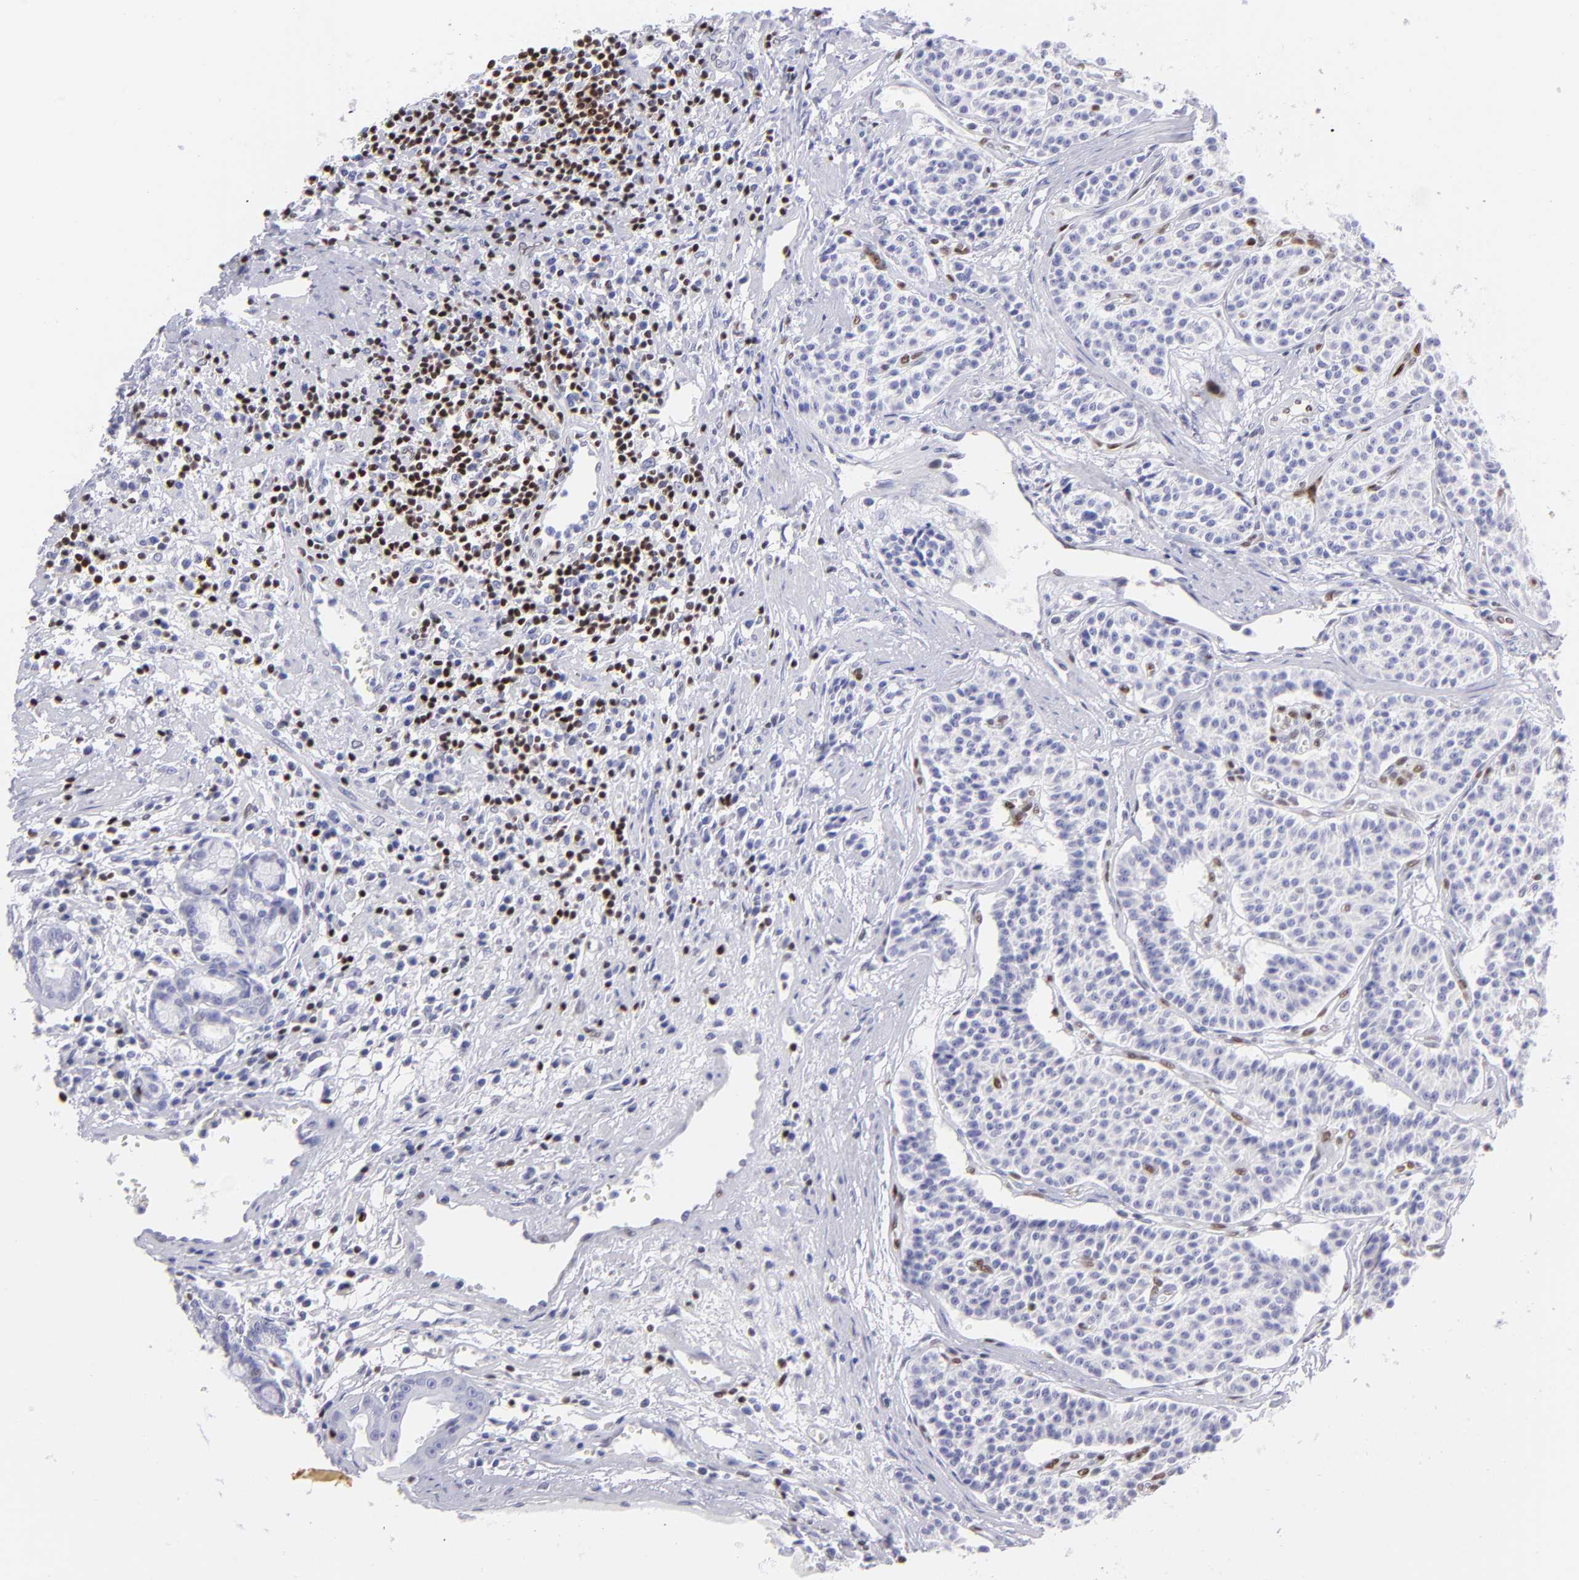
{"staining": {"intensity": "negative", "quantity": "none", "location": "none"}, "tissue": "carcinoid", "cell_type": "Tumor cells", "image_type": "cancer", "snomed": [{"axis": "morphology", "description": "Carcinoid, malignant, NOS"}, {"axis": "topography", "description": "Stomach"}], "caption": "IHC of carcinoid (malignant) displays no expression in tumor cells.", "gene": "ETS1", "patient": {"sex": "female", "age": 76}}